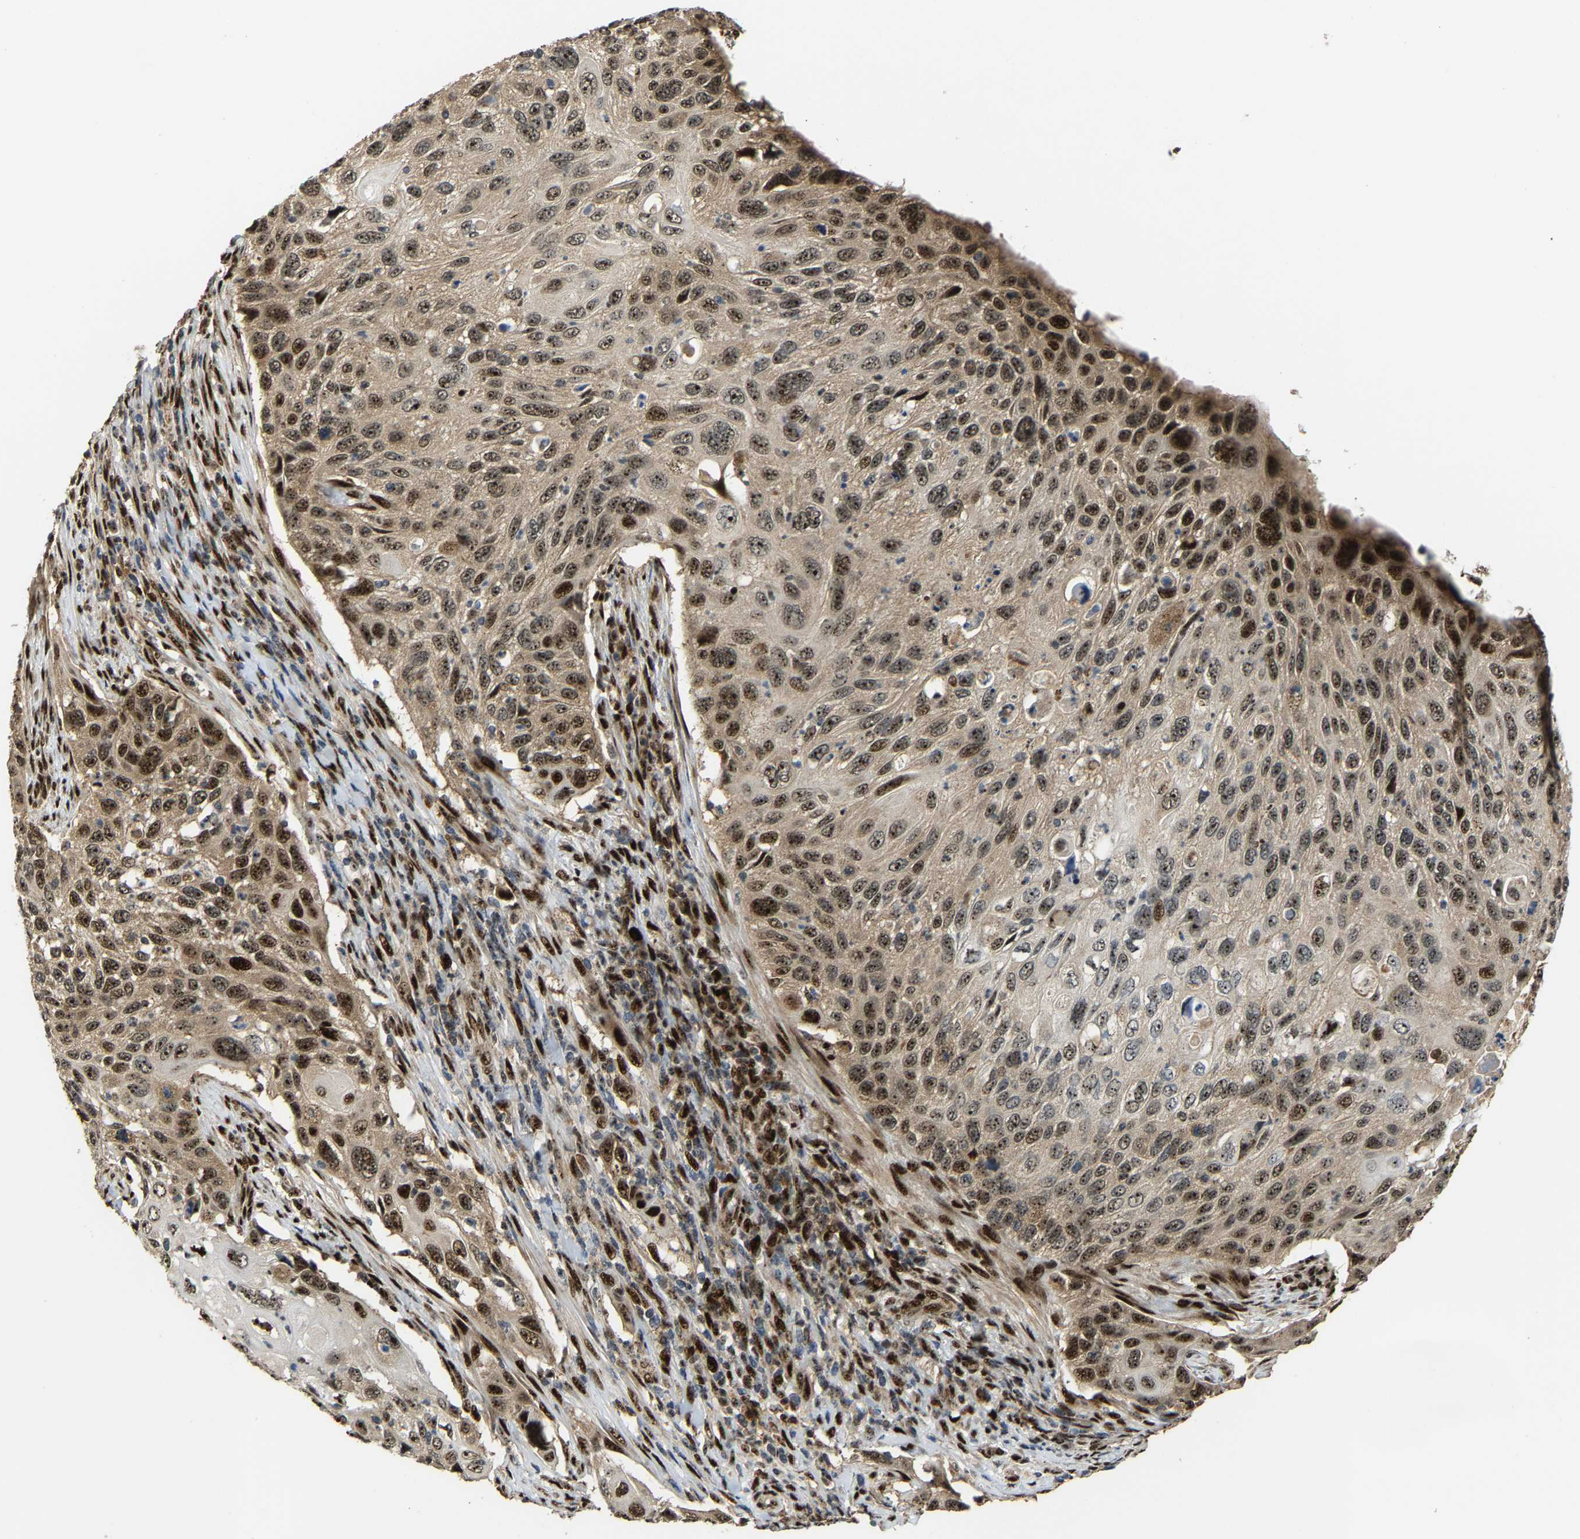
{"staining": {"intensity": "moderate", "quantity": ">75%", "location": "cytoplasmic/membranous,nuclear"}, "tissue": "cervical cancer", "cell_type": "Tumor cells", "image_type": "cancer", "snomed": [{"axis": "morphology", "description": "Squamous cell carcinoma, NOS"}, {"axis": "topography", "description": "Cervix"}], "caption": "Brown immunohistochemical staining in human squamous cell carcinoma (cervical) displays moderate cytoplasmic/membranous and nuclear expression in about >75% of tumor cells.", "gene": "ZNF687", "patient": {"sex": "female", "age": 70}}